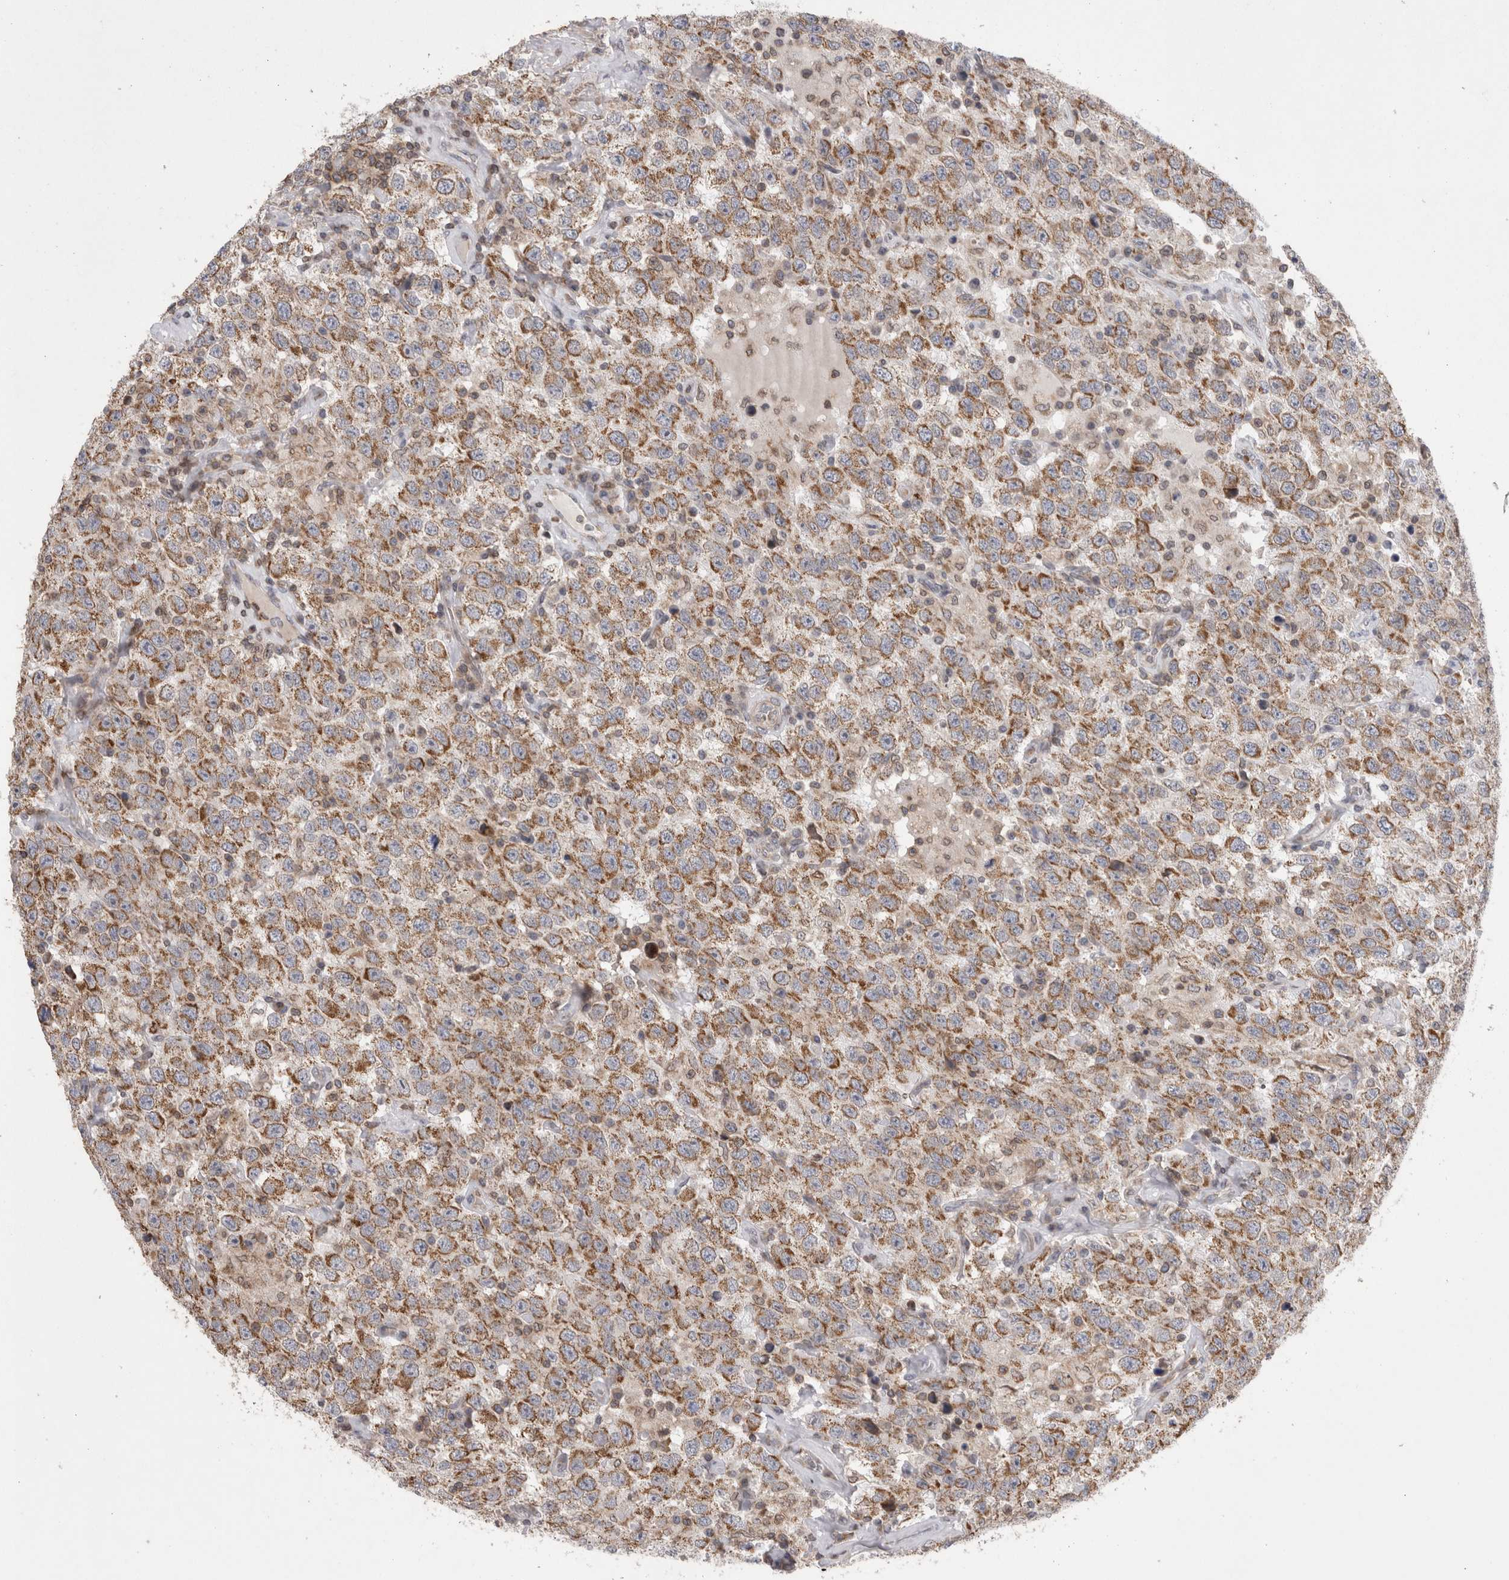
{"staining": {"intensity": "strong", "quantity": "25%-75%", "location": "cytoplasmic/membranous"}, "tissue": "testis cancer", "cell_type": "Tumor cells", "image_type": "cancer", "snomed": [{"axis": "morphology", "description": "Seminoma, NOS"}, {"axis": "topography", "description": "Testis"}], "caption": "Human testis cancer stained for a protein (brown) displays strong cytoplasmic/membranous positive positivity in about 25%-75% of tumor cells.", "gene": "DARS2", "patient": {"sex": "male", "age": 41}}